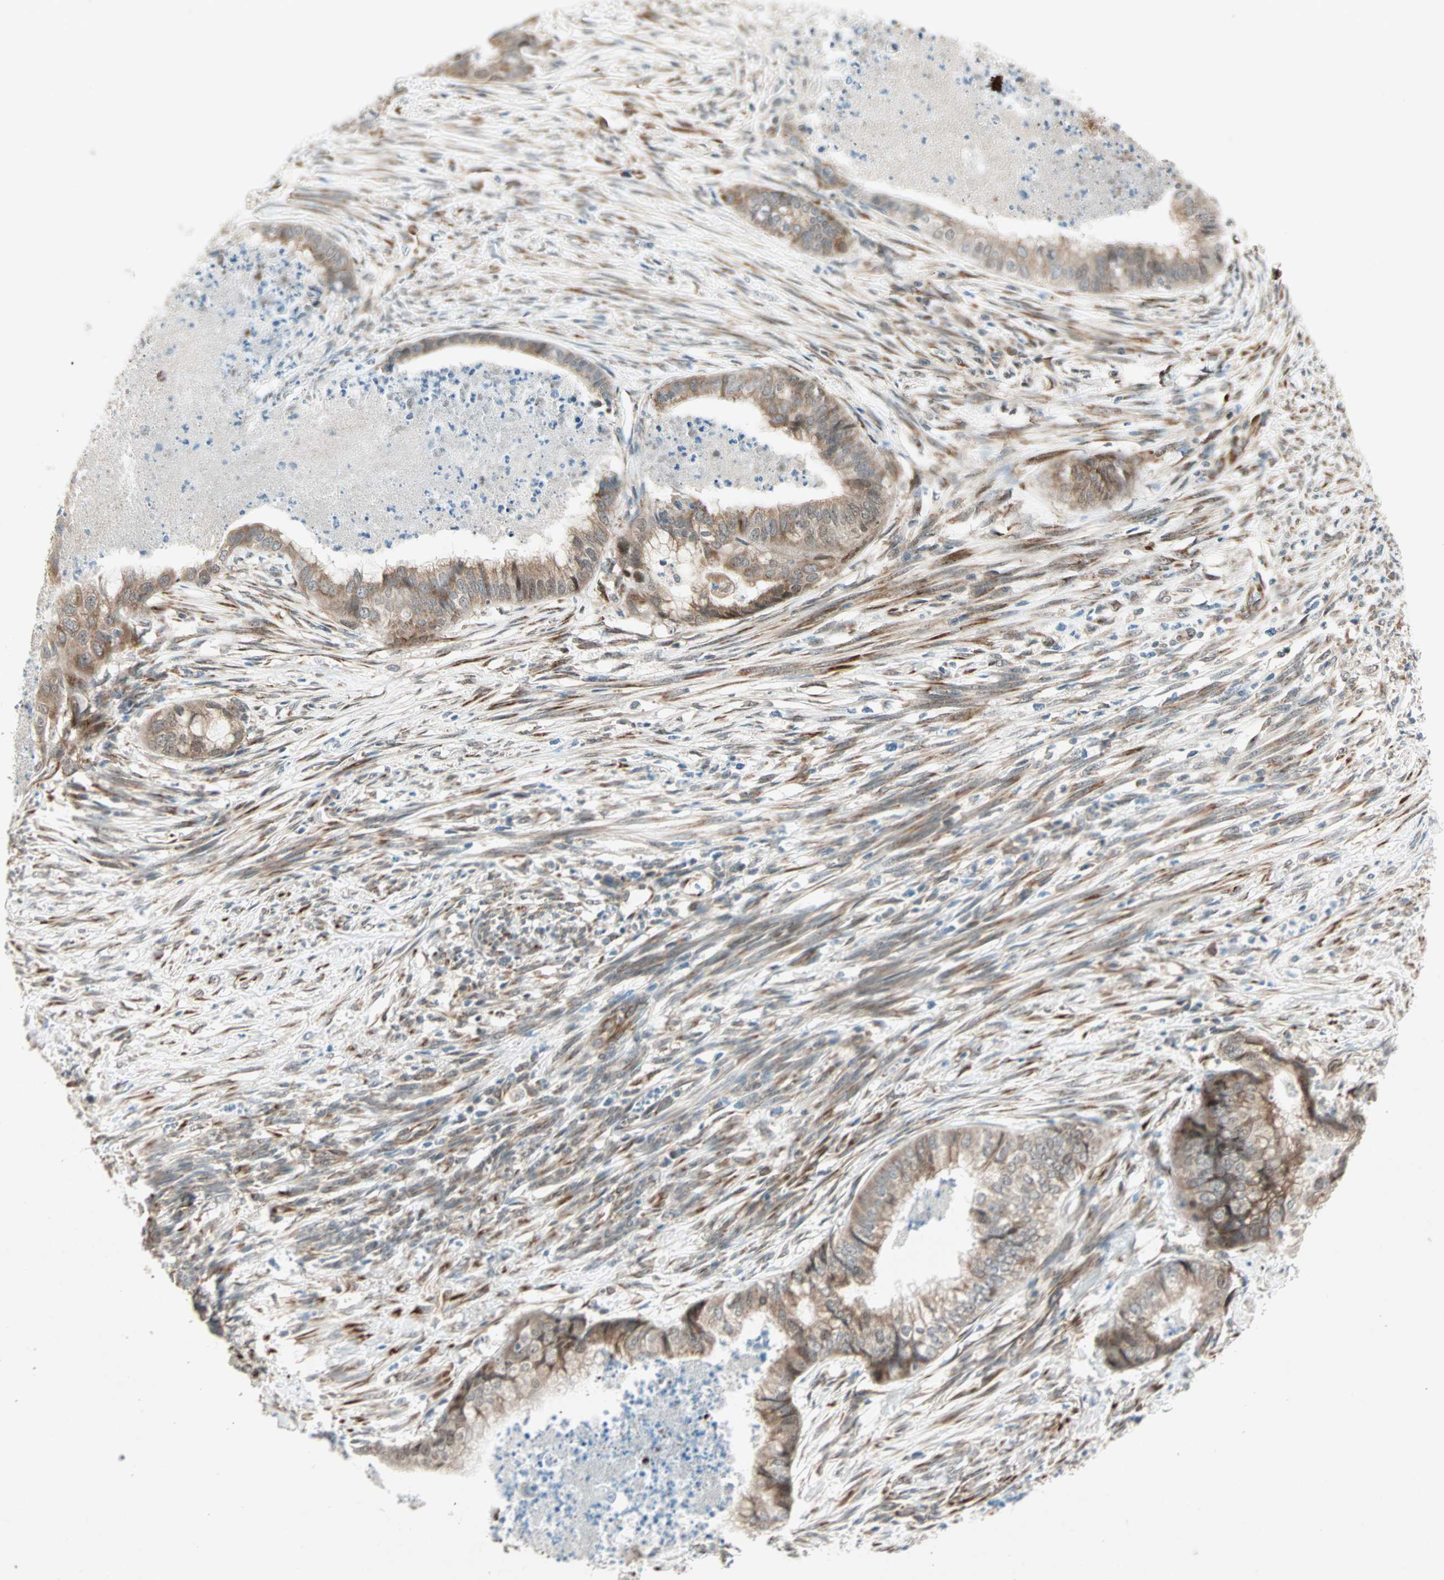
{"staining": {"intensity": "moderate", "quantity": ">75%", "location": "cytoplasmic/membranous"}, "tissue": "endometrial cancer", "cell_type": "Tumor cells", "image_type": "cancer", "snomed": [{"axis": "morphology", "description": "Necrosis, NOS"}, {"axis": "morphology", "description": "Adenocarcinoma, NOS"}, {"axis": "topography", "description": "Endometrium"}], "caption": "The micrograph shows a brown stain indicating the presence of a protein in the cytoplasmic/membranous of tumor cells in endometrial cancer.", "gene": "ZNF37A", "patient": {"sex": "female", "age": 79}}